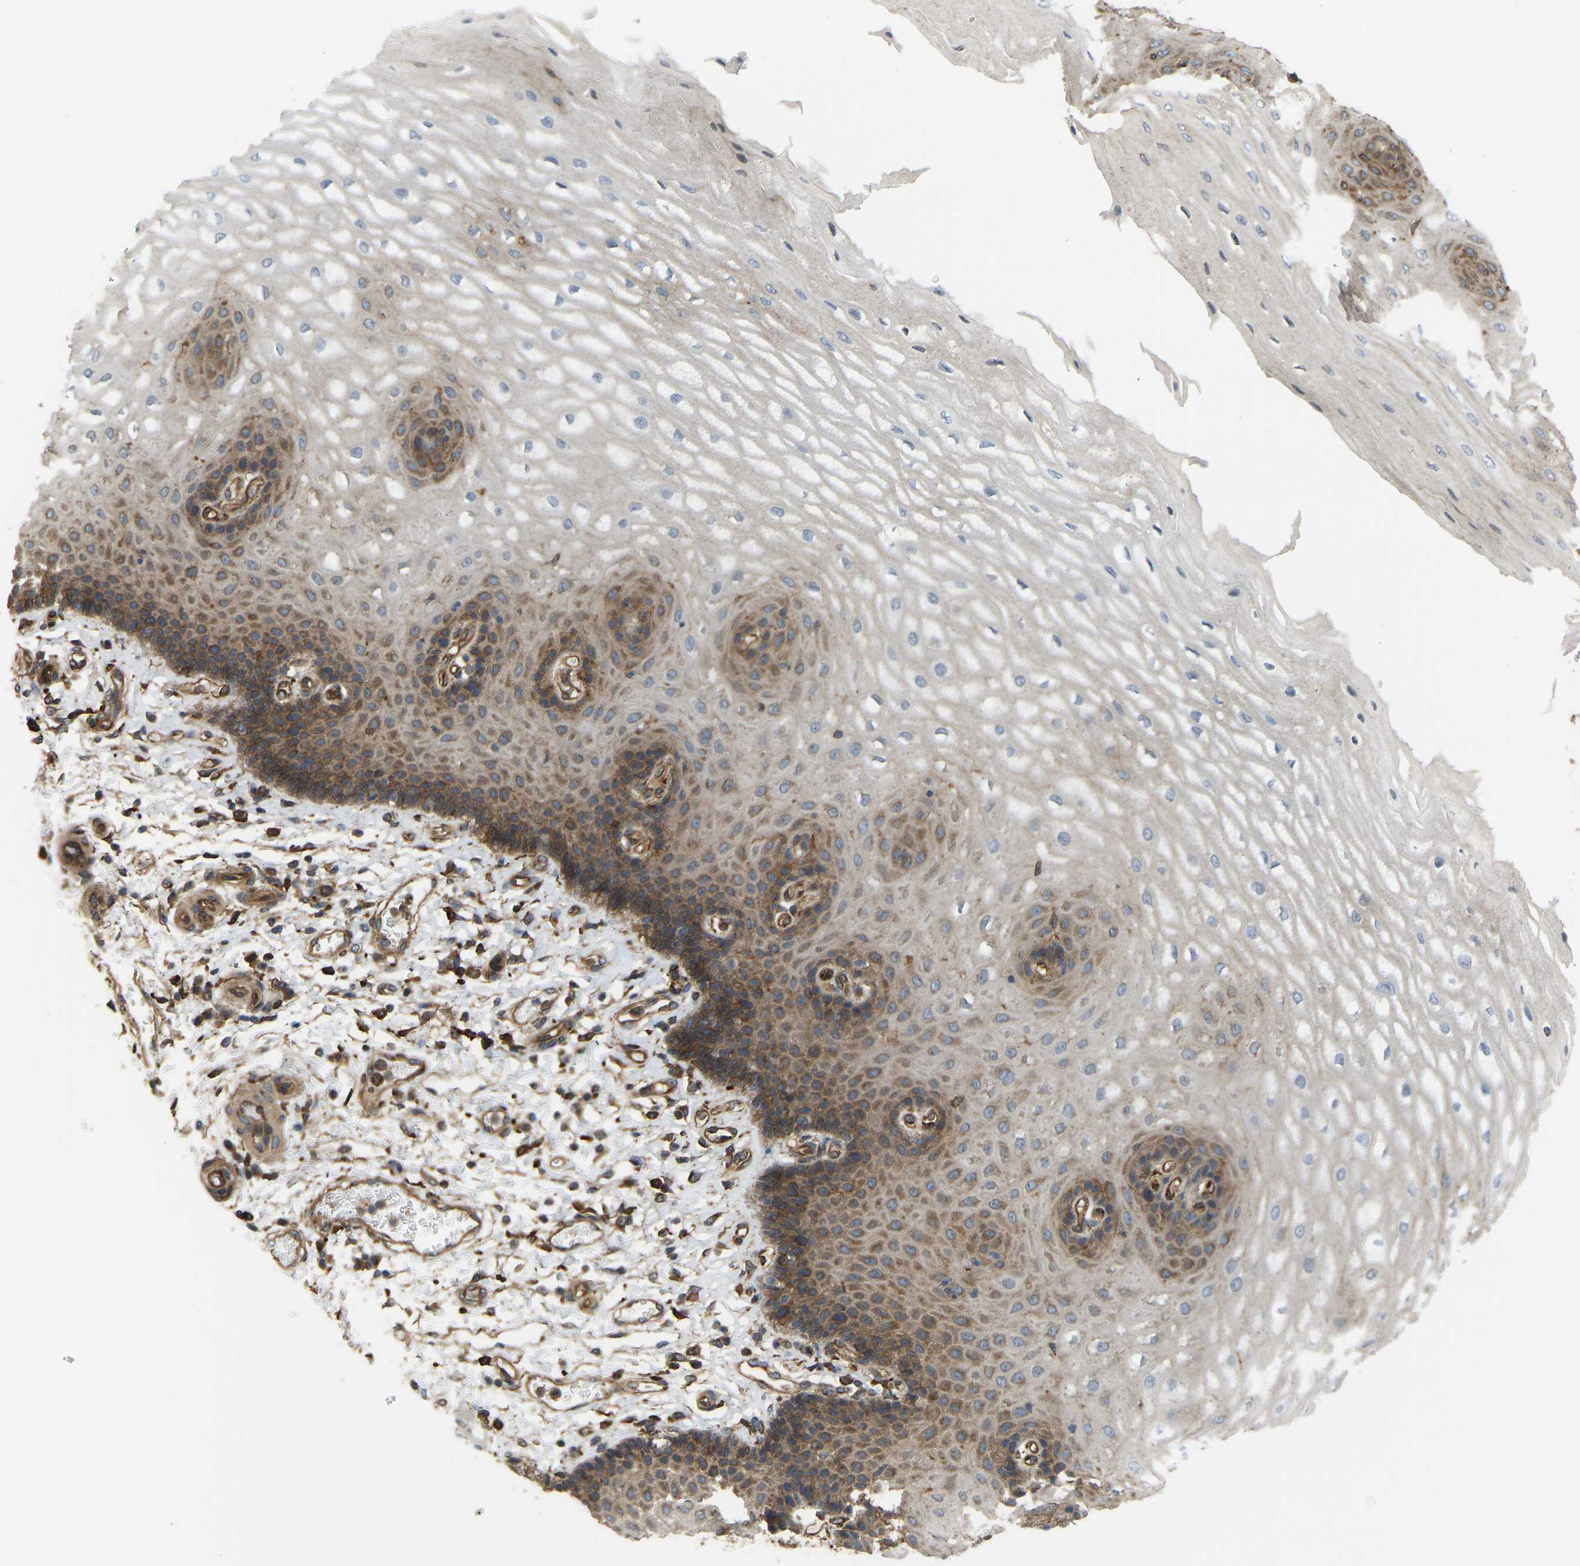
{"staining": {"intensity": "moderate", "quantity": "25%-75%", "location": "cytoplasmic/membranous"}, "tissue": "esophagus", "cell_type": "Squamous epithelial cells", "image_type": "normal", "snomed": [{"axis": "morphology", "description": "Normal tissue, NOS"}, {"axis": "topography", "description": "Esophagus"}], "caption": "IHC staining of unremarkable esophagus, which reveals medium levels of moderate cytoplasmic/membranous staining in about 25%-75% of squamous epithelial cells indicating moderate cytoplasmic/membranous protein positivity. The staining was performed using DAB (brown) for protein detection and nuclei were counterstained in hematoxylin (blue).", "gene": "PICALM", "patient": {"sex": "male", "age": 54}}